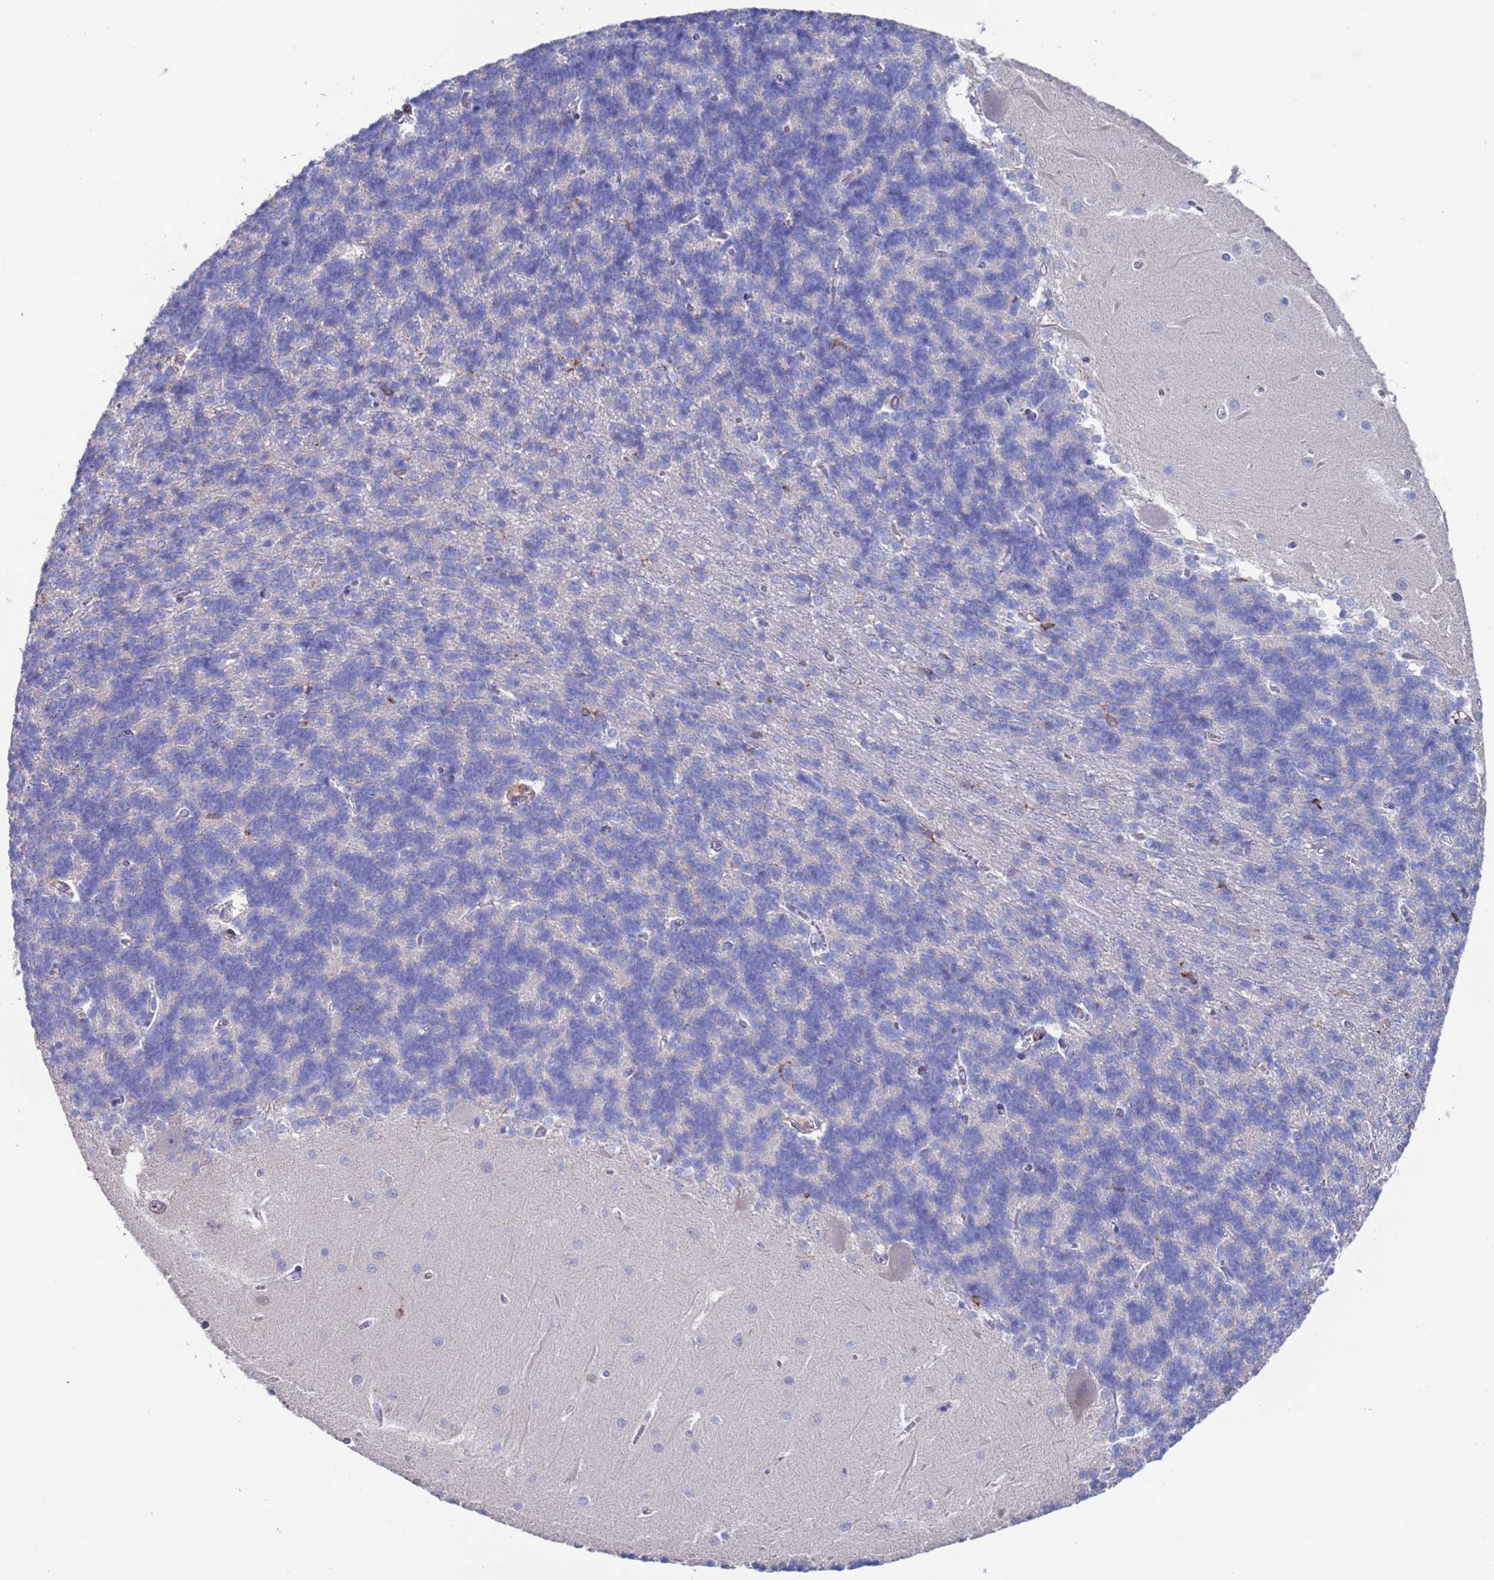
{"staining": {"intensity": "negative", "quantity": "none", "location": "none"}, "tissue": "cerebellum", "cell_type": "Cells in granular layer", "image_type": "normal", "snomed": [{"axis": "morphology", "description": "Normal tissue, NOS"}, {"axis": "topography", "description": "Cerebellum"}], "caption": "A high-resolution micrograph shows immunohistochemistry staining of unremarkable cerebellum, which exhibits no significant expression in cells in granular layer.", "gene": "GREB1L", "patient": {"sex": "male", "age": 37}}